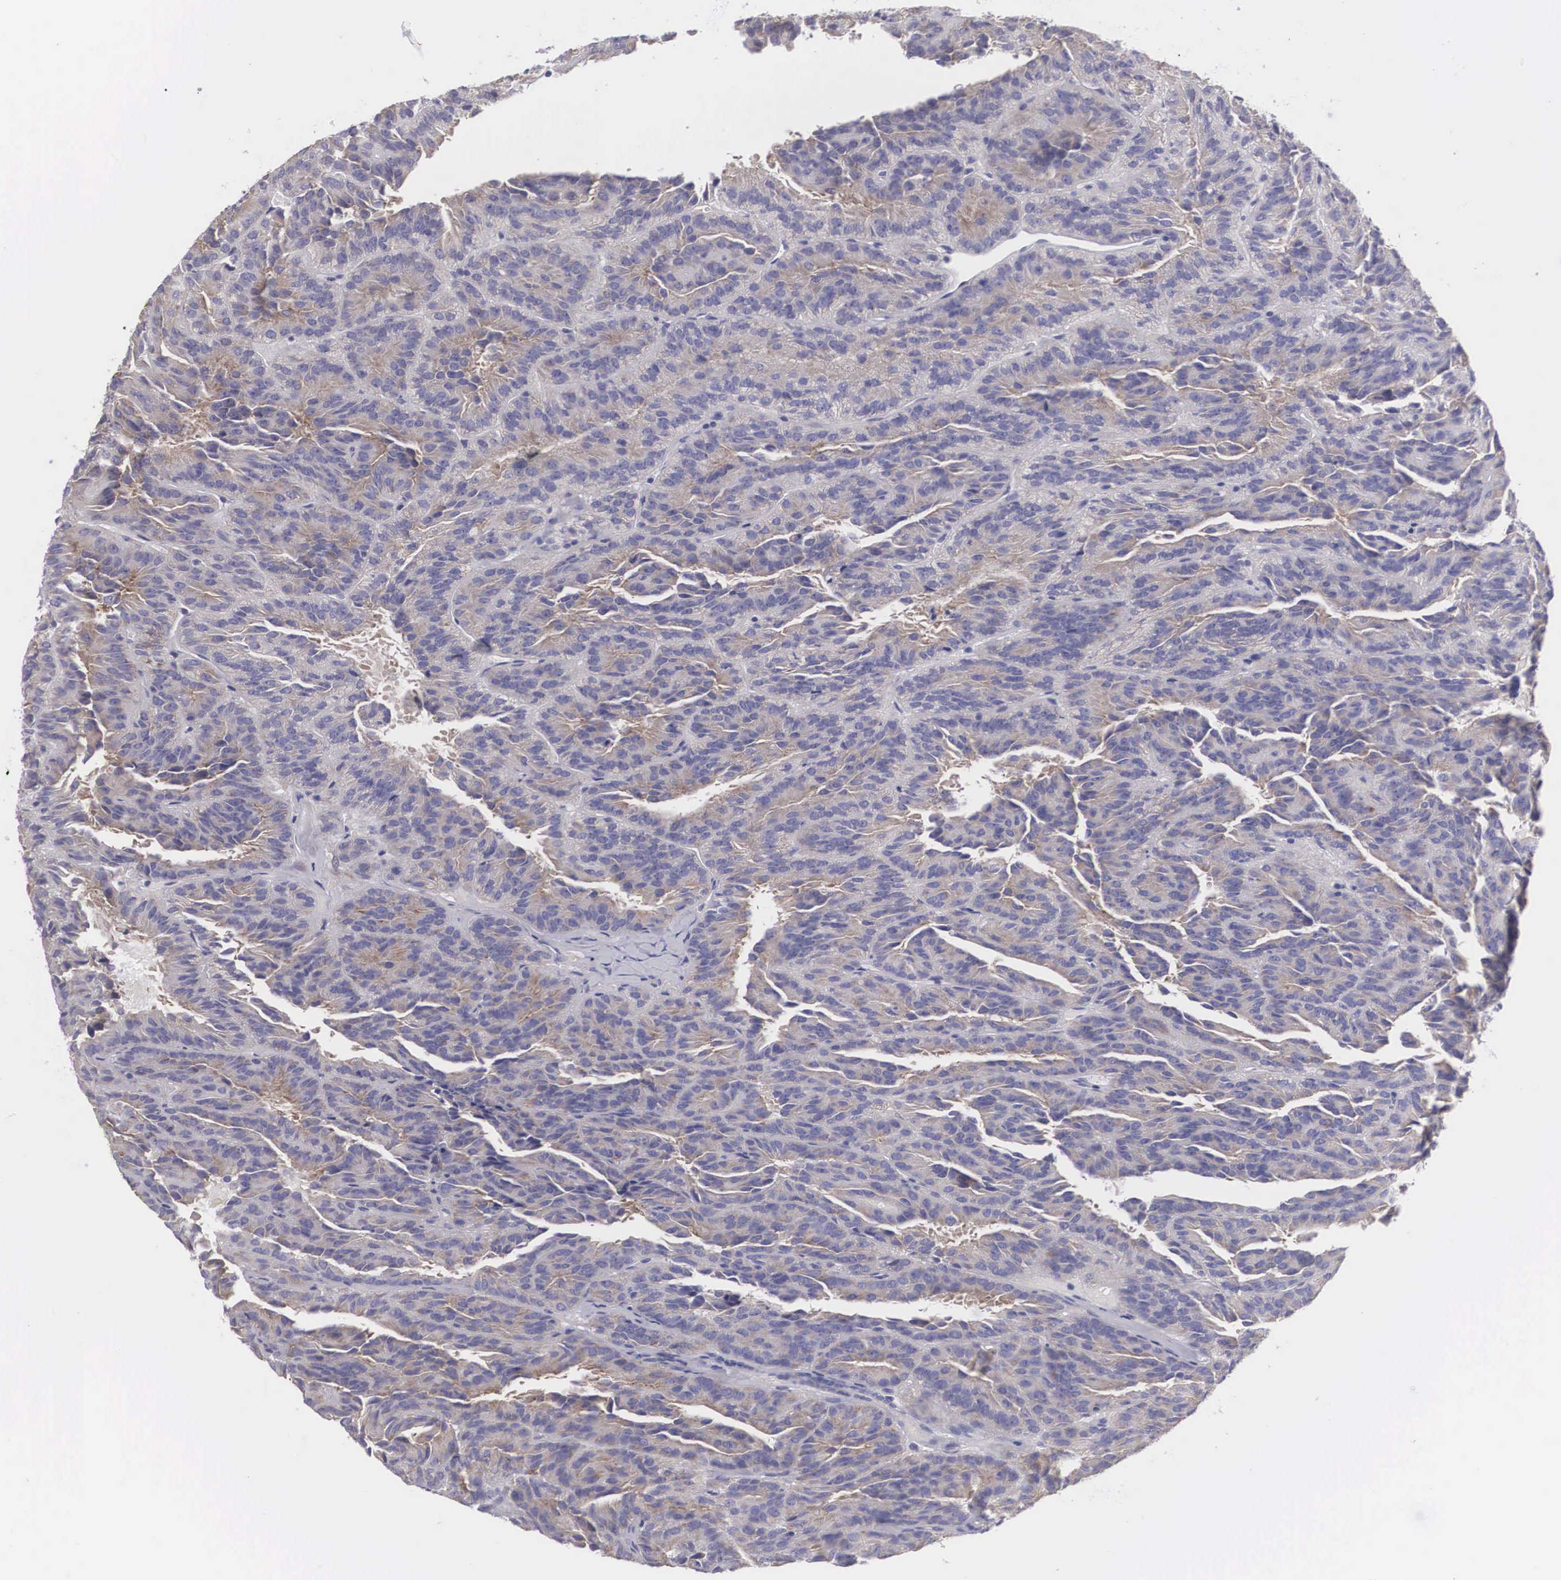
{"staining": {"intensity": "weak", "quantity": "25%-75%", "location": "cytoplasmic/membranous"}, "tissue": "renal cancer", "cell_type": "Tumor cells", "image_type": "cancer", "snomed": [{"axis": "morphology", "description": "Adenocarcinoma, NOS"}, {"axis": "topography", "description": "Kidney"}], "caption": "This histopathology image exhibits immunohistochemistry (IHC) staining of renal adenocarcinoma, with low weak cytoplasmic/membranous expression in approximately 25%-75% of tumor cells.", "gene": "TXLNG", "patient": {"sex": "male", "age": 46}}